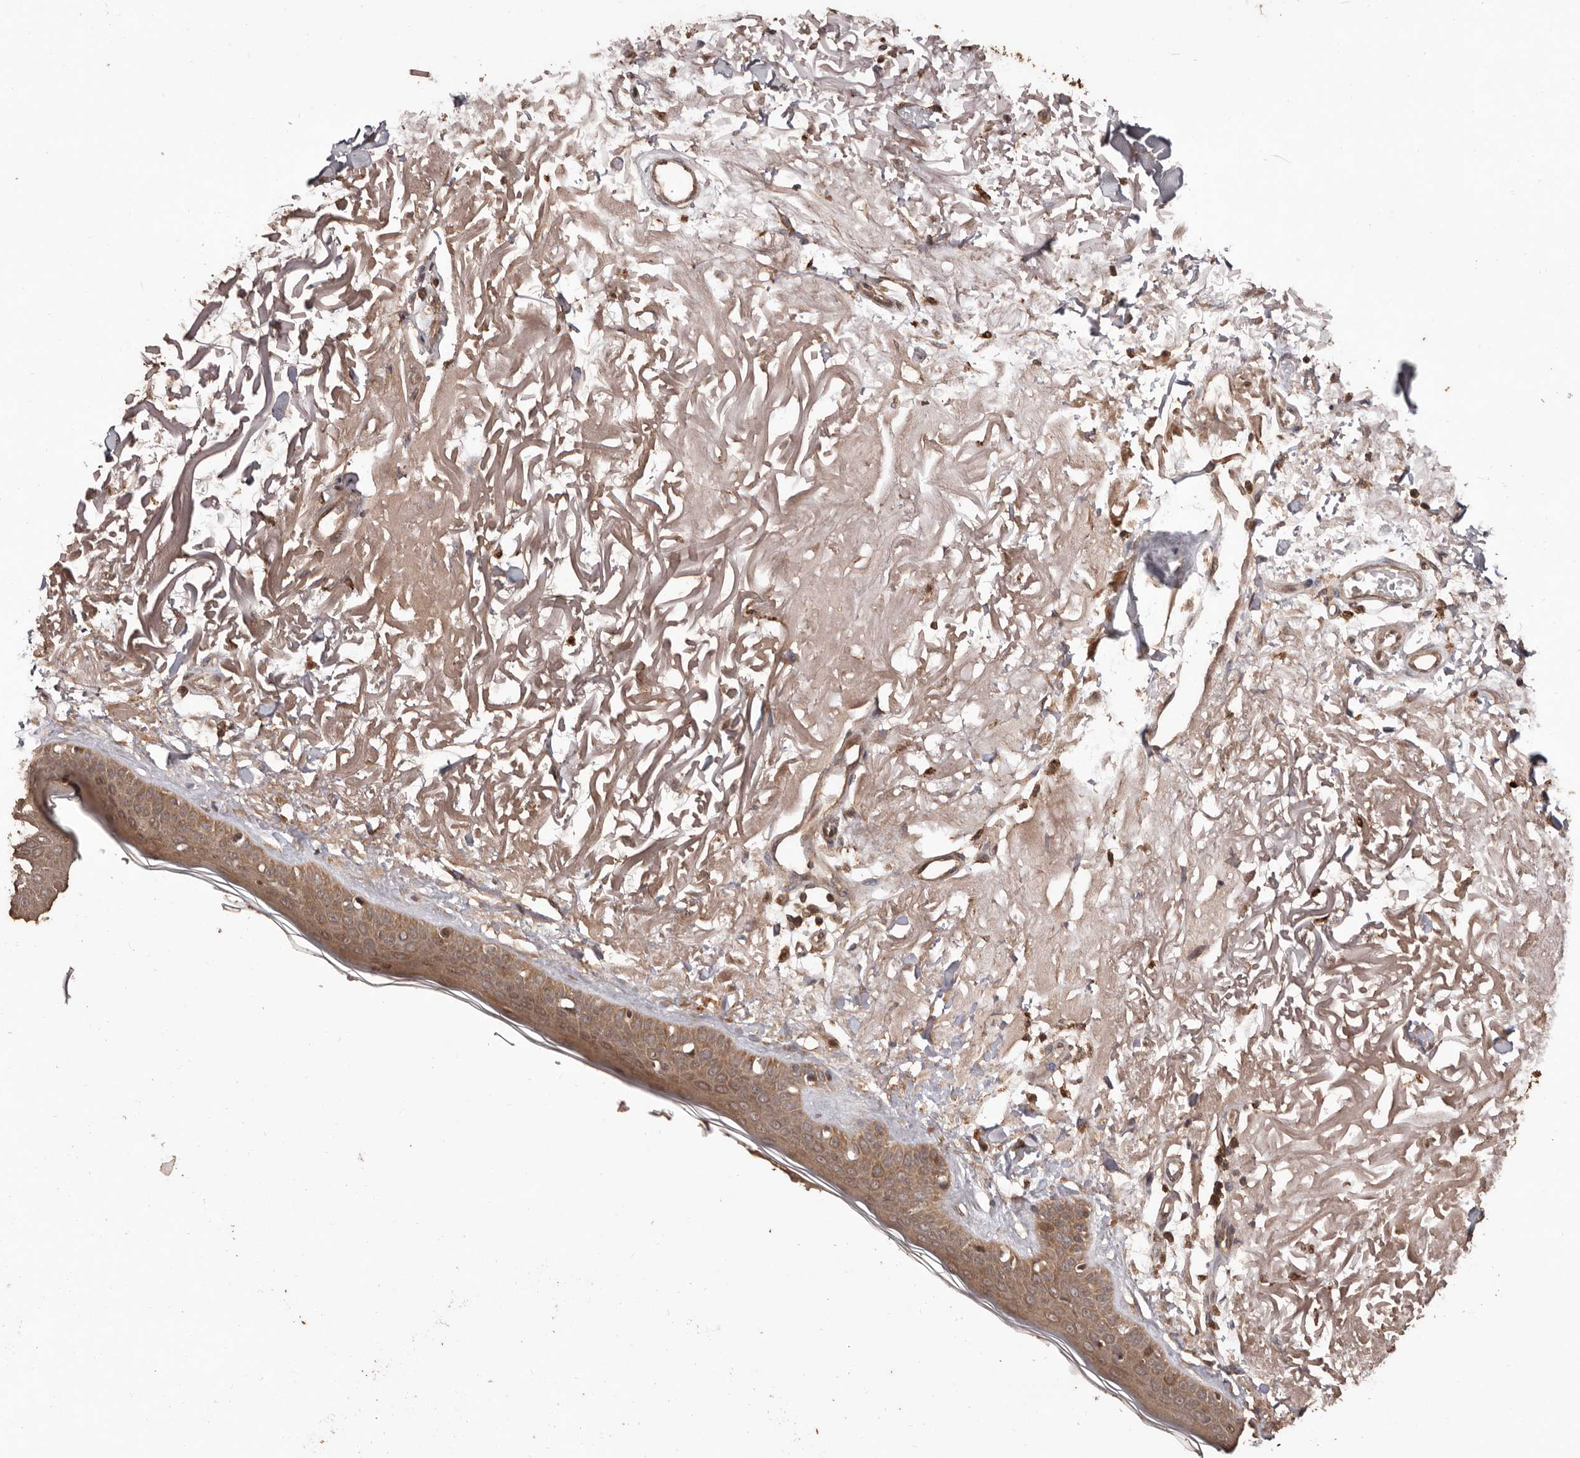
{"staining": {"intensity": "moderate", "quantity": ">75%", "location": "cytoplasmic/membranous"}, "tissue": "skin", "cell_type": "Fibroblasts", "image_type": "normal", "snomed": [{"axis": "morphology", "description": "Normal tissue, NOS"}, {"axis": "topography", "description": "Skin"}, {"axis": "topography", "description": "Skeletal muscle"}], "caption": "Human skin stained with a brown dye displays moderate cytoplasmic/membranous positive expression in about >75% of fibroblasts.", "gene": "RWDD1", "patient": {"sex": "male", "age": 83}}